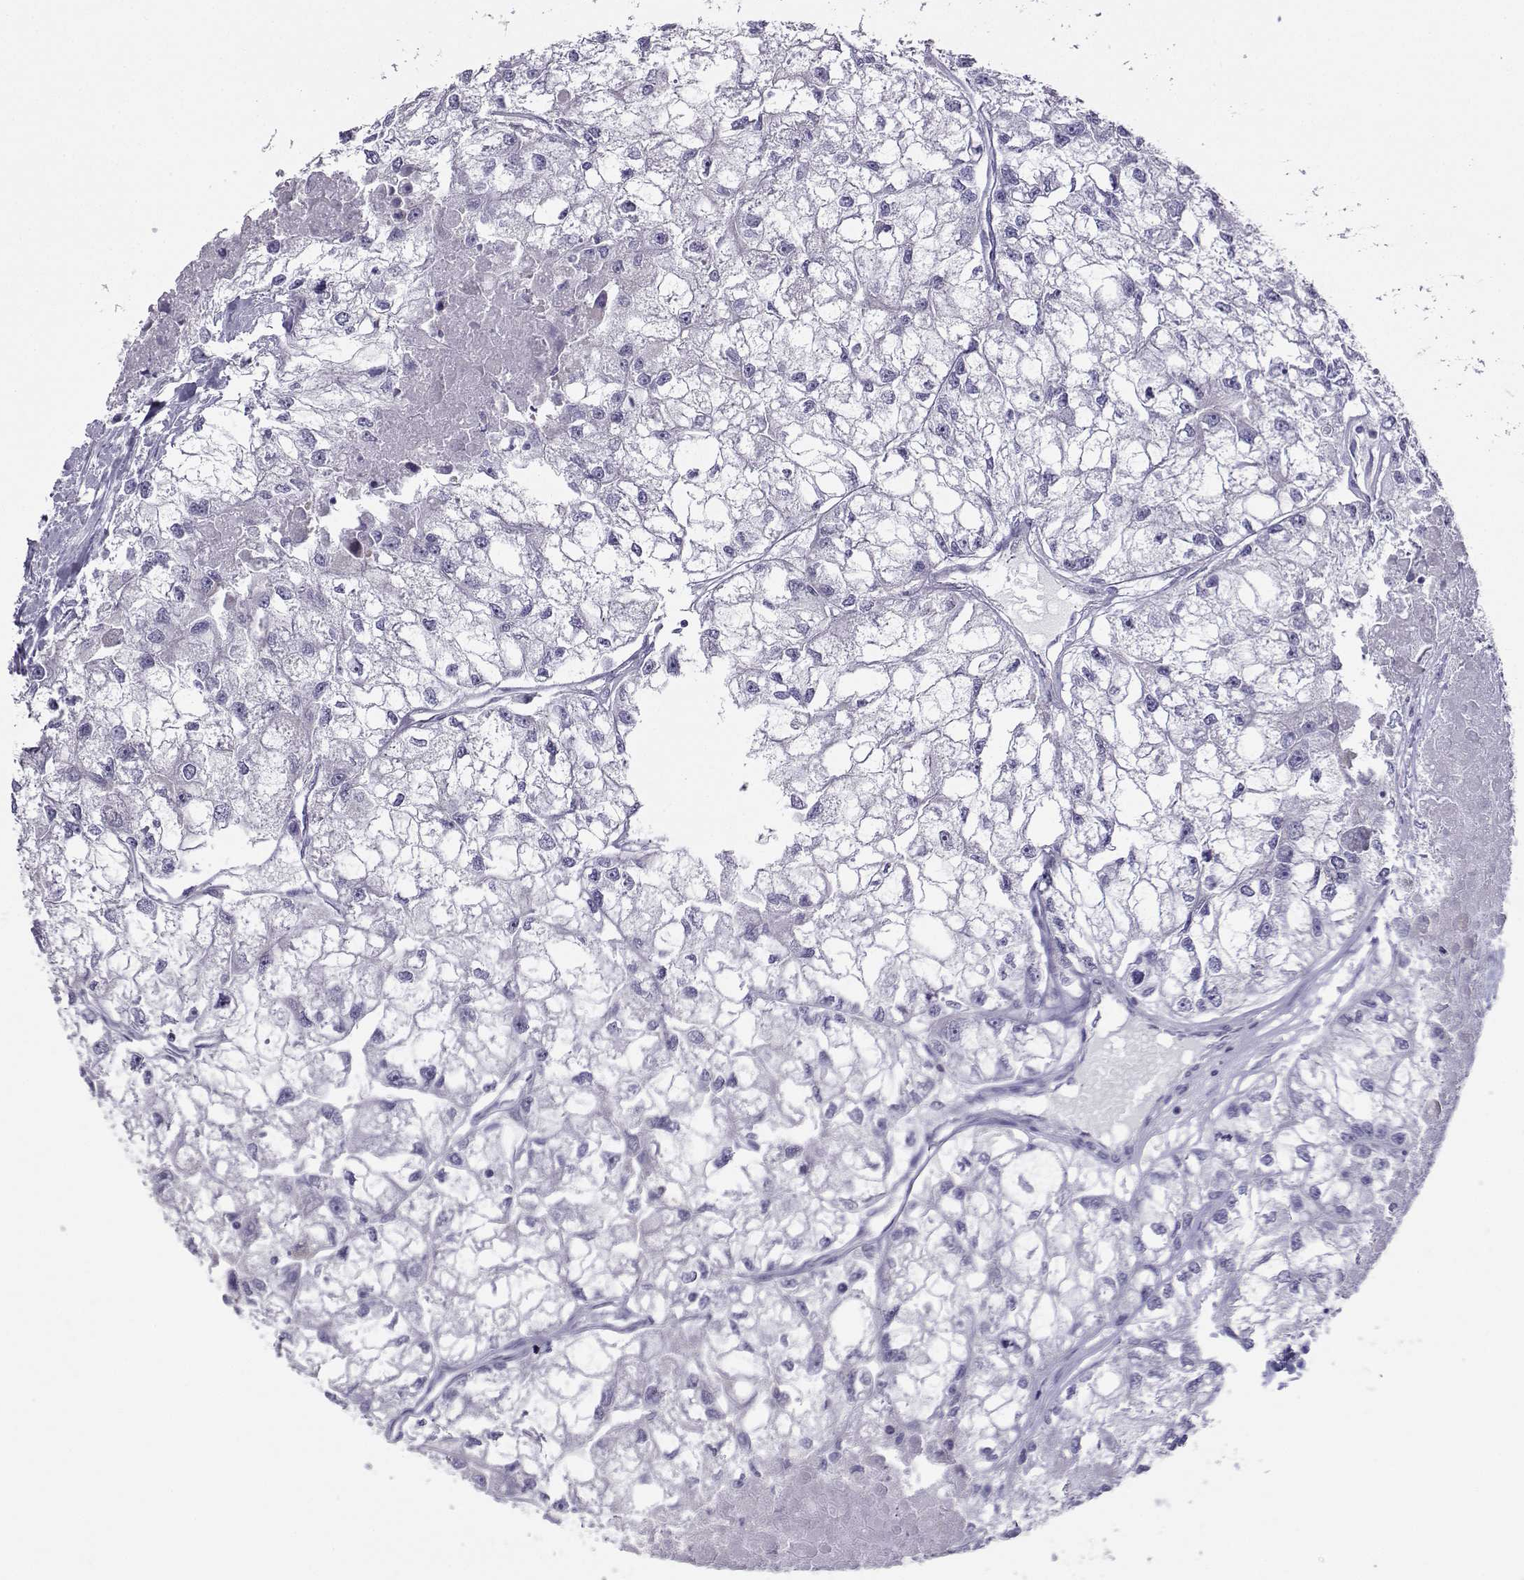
{"staining": {"intensity": "negative", "quantity": "none", "location": "none"}, "tissue": "renal cancer", "cell_type": "Tumor cells", "image_type": "cancer", "snomed": [{"axis": "morphology", "description": "Adenocarcinoma, NOS"}, {"axis": "topography", "description": "Kidney"}], "caption": "A high-resolution image shows immunohistochemistry (IHC) staining of adenocarcinoma (renal), which displays no significant positivity in tumor cells.", "gene": "FBXO24", "patient": {"sex": "male", "age": 56}}